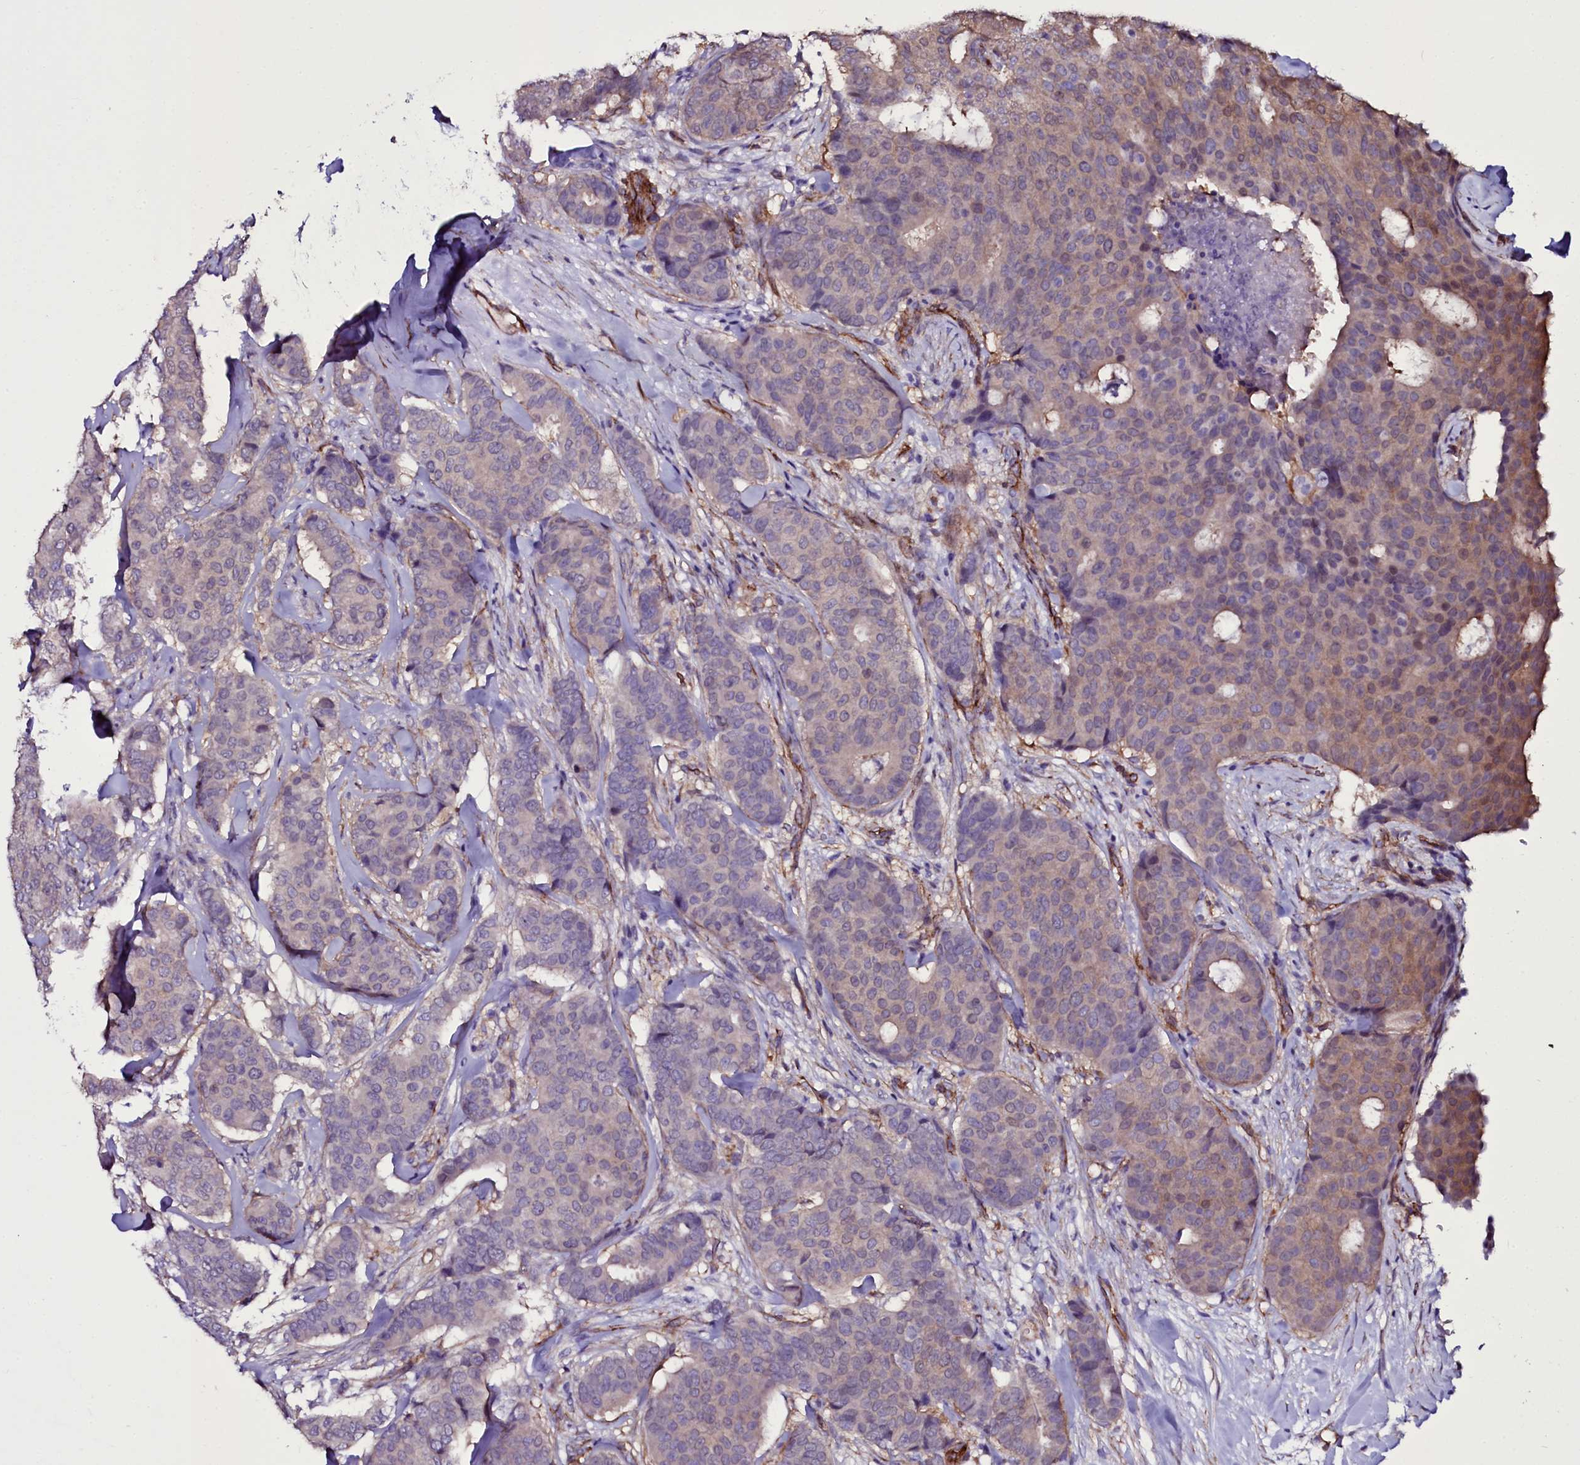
{"staining": {"intensity": "weak", "quantity": "25%-75%", "location": "cytoplasmic/membranous"}, "tissue": "breast cancer", "cell_type": "Tumor cells", "image_type": "cancer", "snomed": [{"axis": "morphology", "description": "Duct carcinoma"}, {"axis": "topography", "description": "Breast"}], "caption": "Protein analysis of breast cancer (invasive ductal carcinoma) tissue shows weak cytoplasmic/membranous positivity in about 25%-75% of tumor cells.", "gene": "MEX3C", "patient": {"sex": "female", "age": 75}}